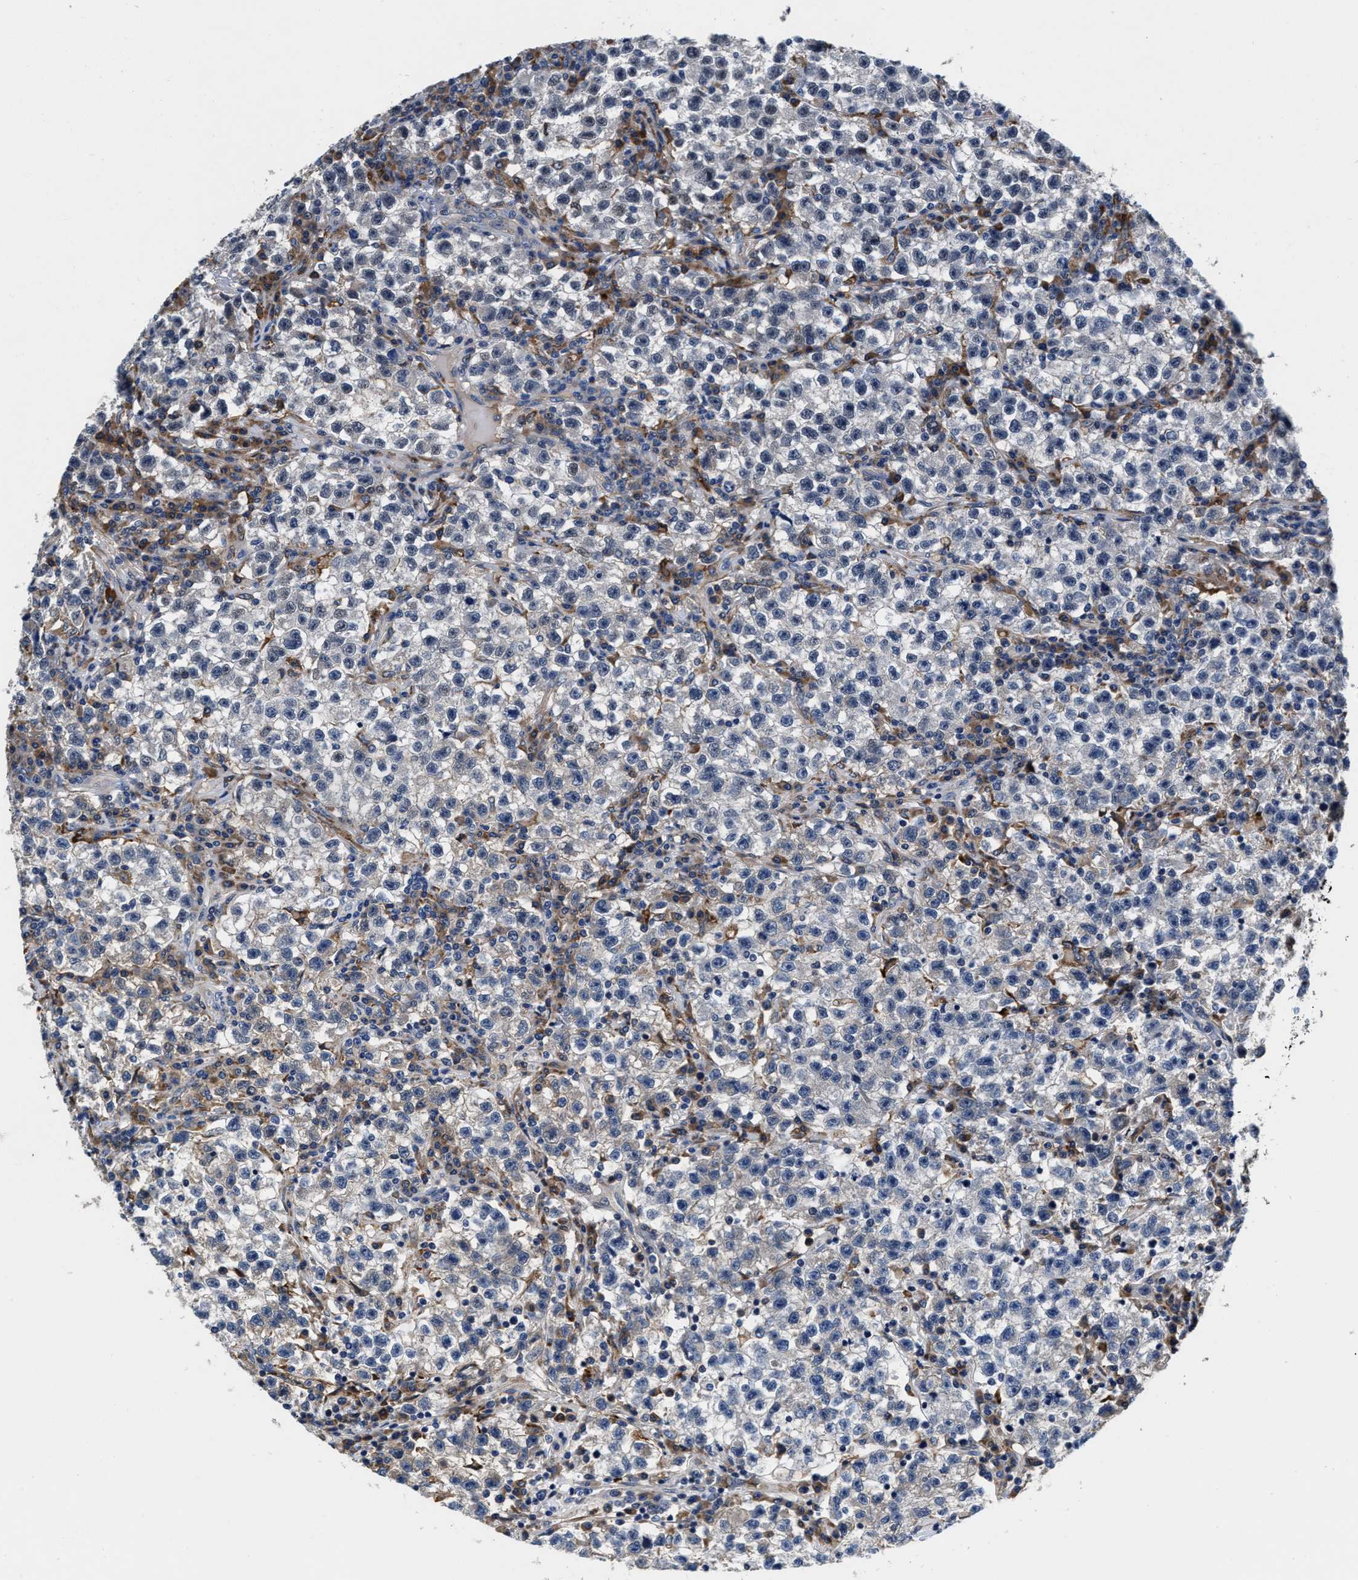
{"staining": {"intensity": "moderate", "quantity": "25%-75%", "location": "nuclear"}, "tissue": "testis cancer", "cell_type": "Tumor cells", "image_type": "cancer", "snomed": [{"axis": "morphology", "description": "Seminoma, NOS"}, {"axis": "topography", "description": "Testis"}], "caption": "A medium amount of moderate nuclear positivity is identified in approximately 25%-75% of tumor cells in testis cancer (seminoma) tissue.", "gene": "SLC12A2", "patient": {"sex": "male", "age": 22}}